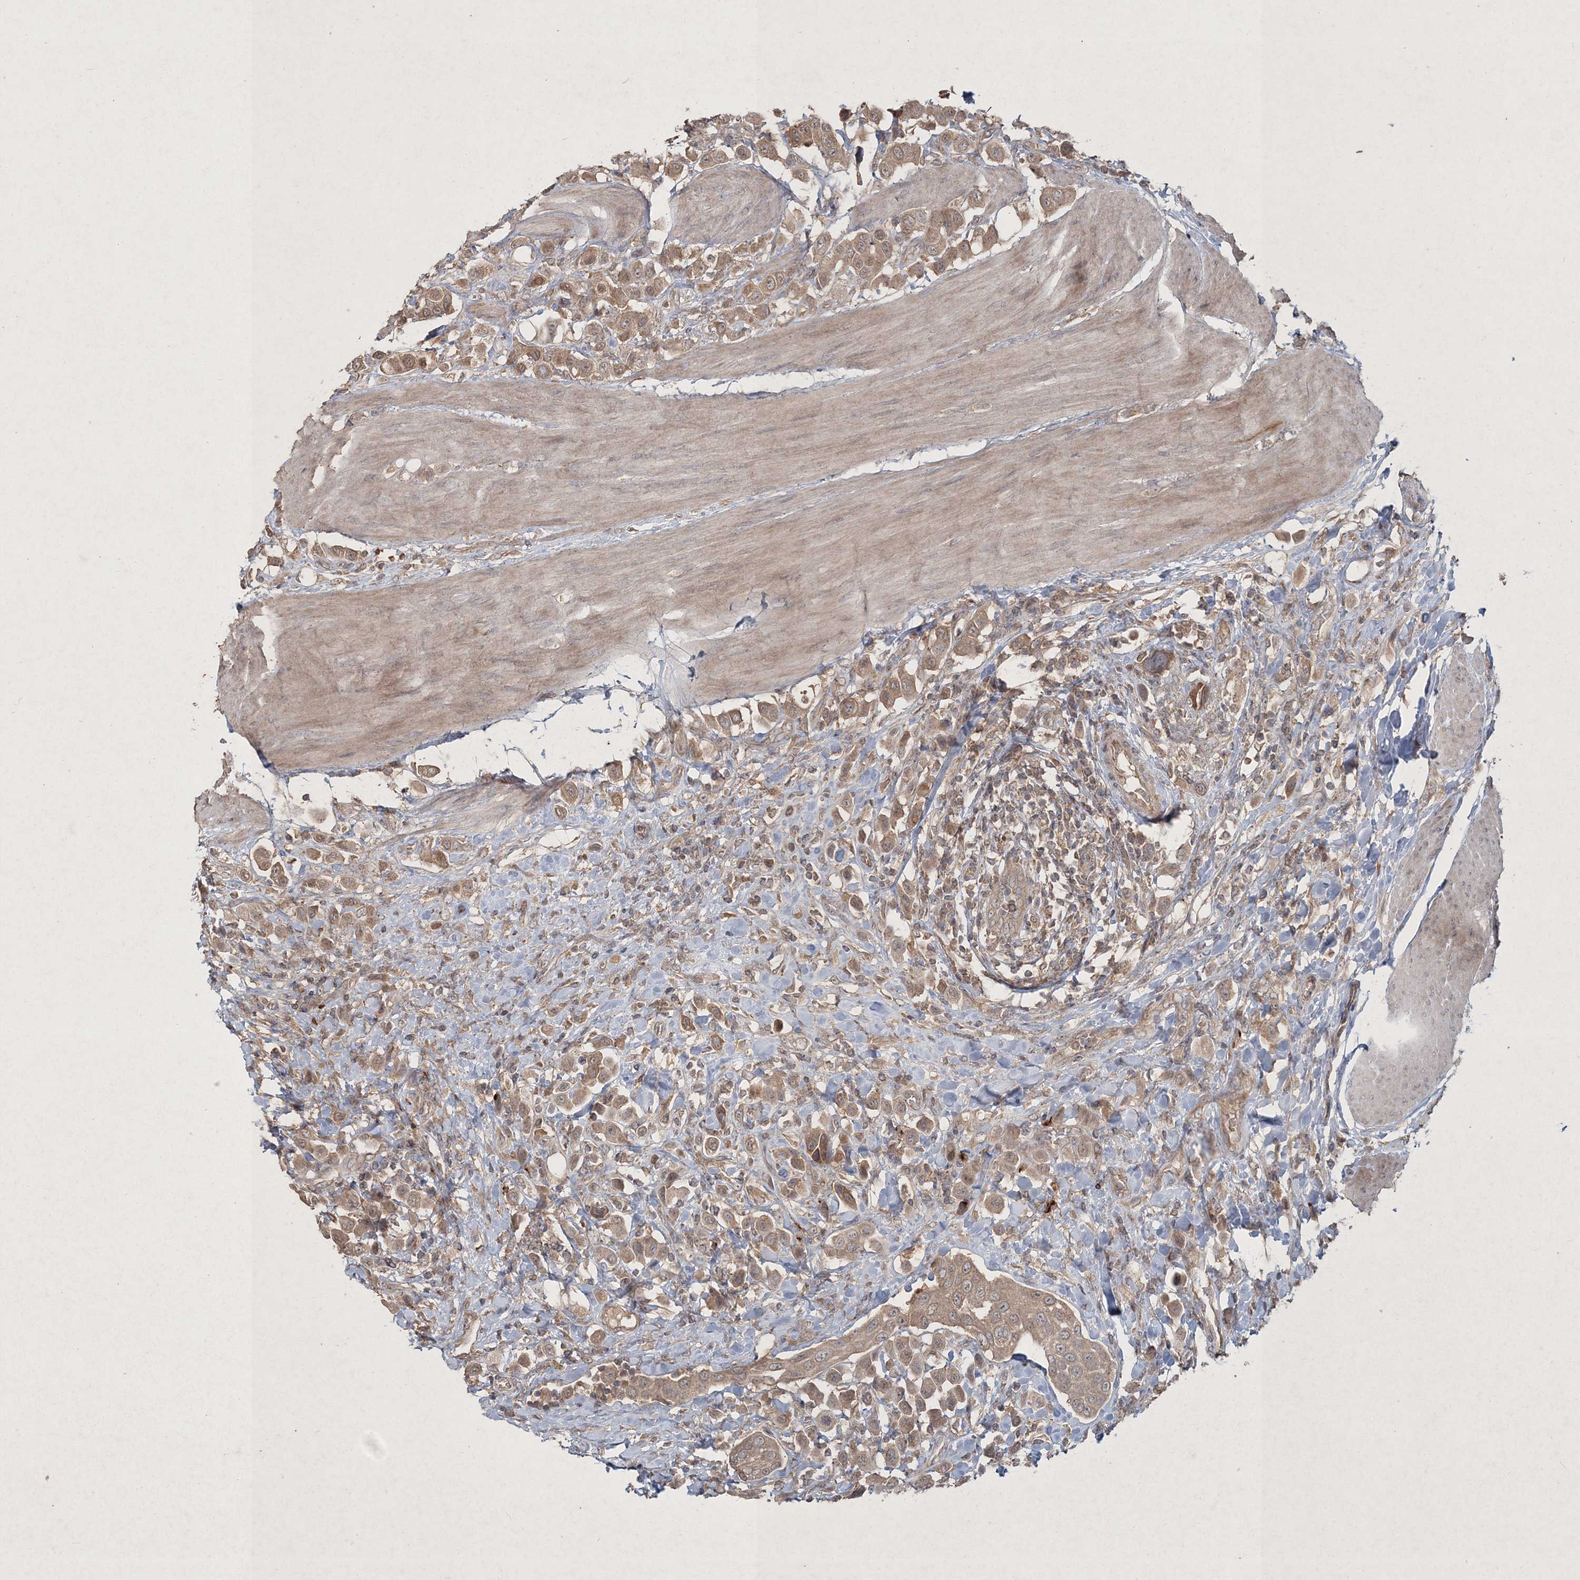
{"staining": {"intensity": "moderate", "quantity": ">75%", "location": "cytoplasmic/membranous"}, "tissue": "urothelial cancer", "cell_type": "Tumor cells", "image_type": "cancer", "snomed": [{"axis": "morphology", "description": "Urothelial carcinoma, High grade"}, {"axis": "topography", "description": "Urinary bladder"}], "caption": "The immunohistochemical stain highlights moderate cytoplasmic/membranous staining in tumor cells of urothelial cancer tissue.", "gene": "SPRY1", "patient": {"sex": "male", "age": 50}}